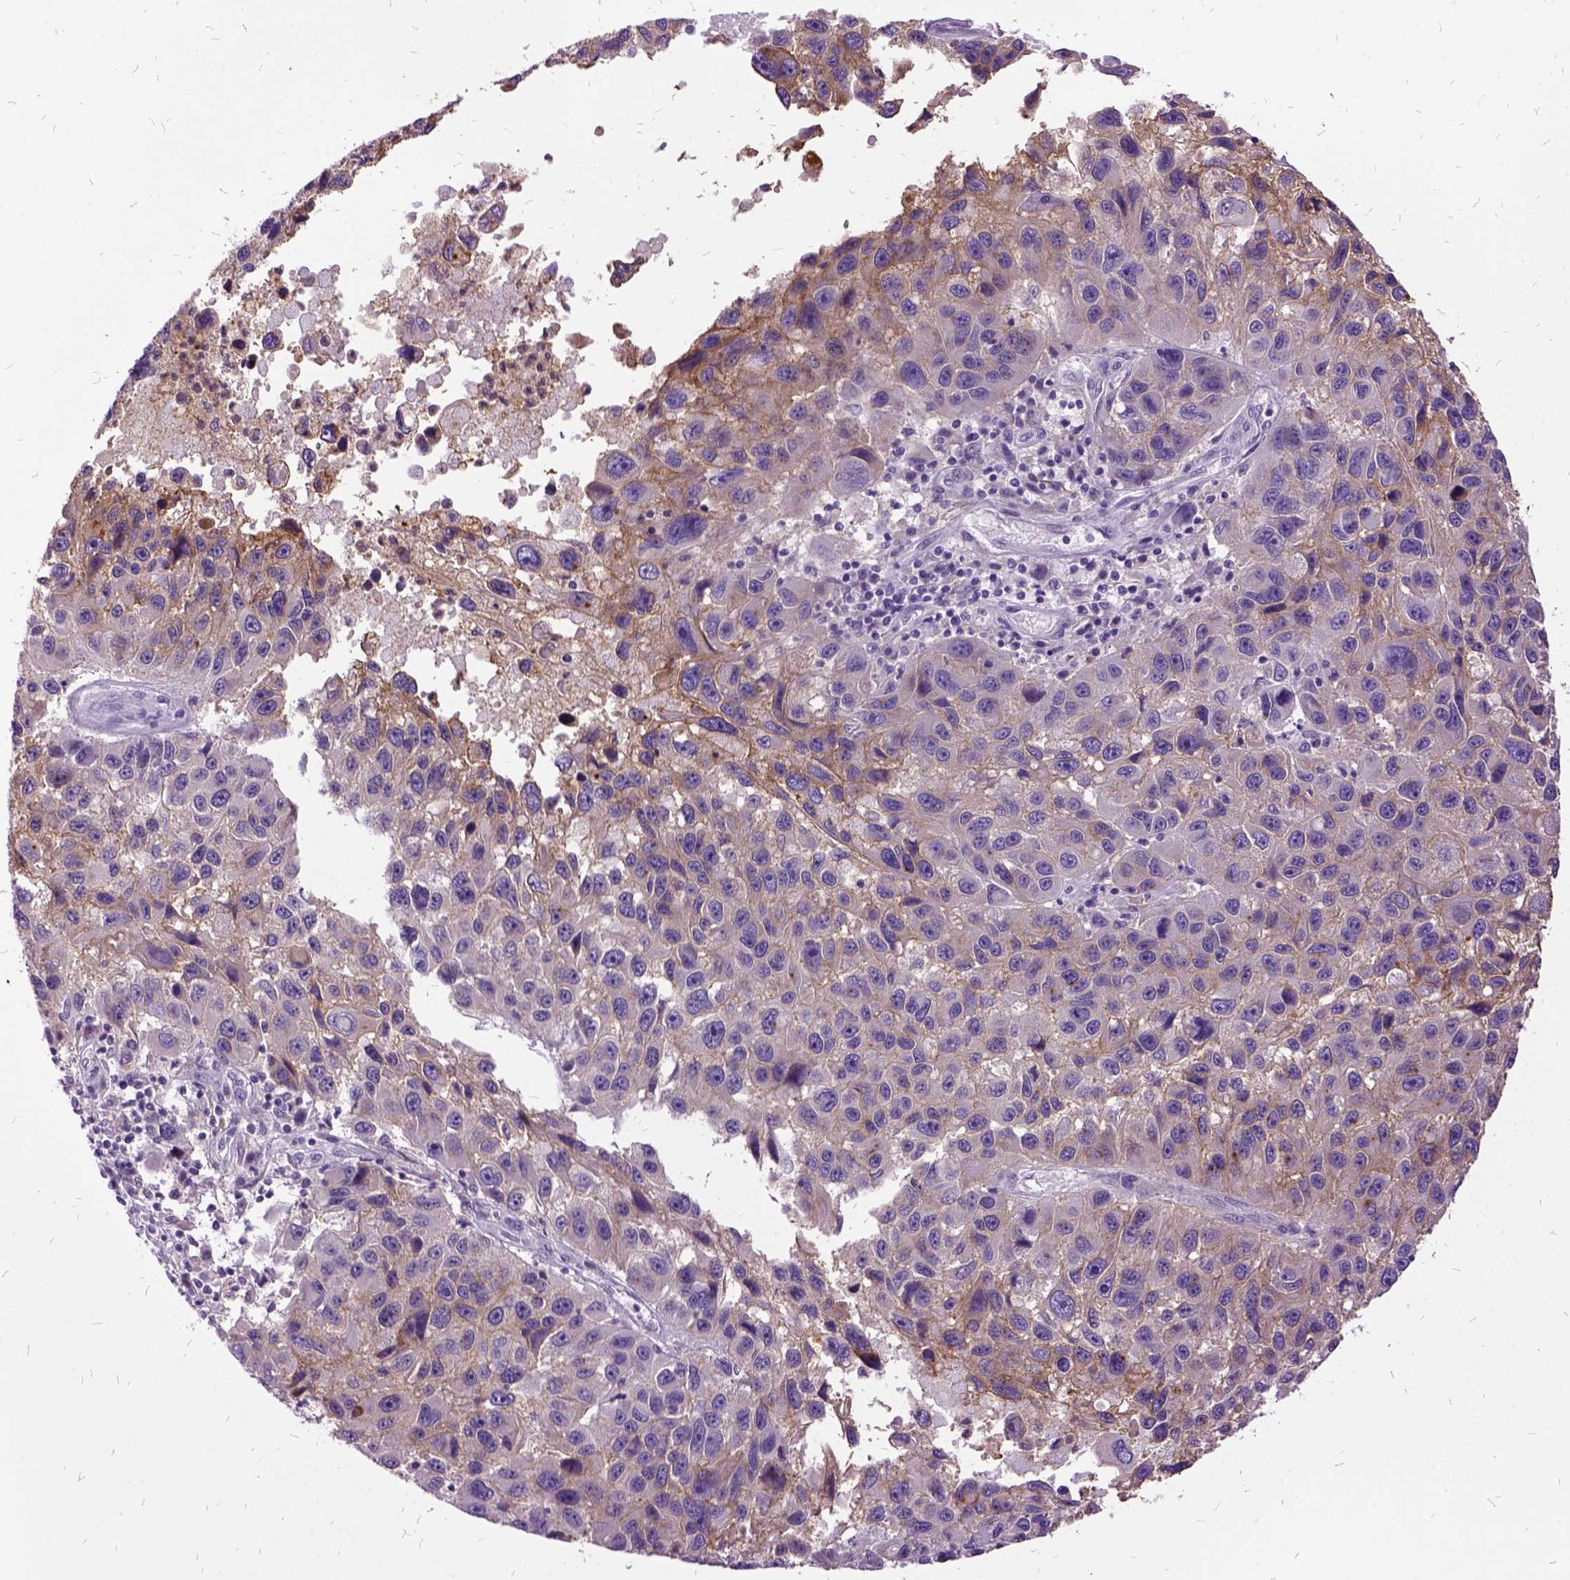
{"staining": {"intensity": "moderate", "quantity": "<25%", "location": "cytoplasmic/membranous"}, "tissue": "melanoma", "cell_type": "Tumor cells", "image_type": "cancer", "snomed": [{"axis": "morphology", "description": "Malignant melanoma, NOS"}, {"axis": "topography", "description": "Skin"}], "caption": "Protein positivity by IHC displays moderate cytoplasmic/membranous positivity in about <25% of tumor cells in melanoma.", "gene": "MME", "patient": {"sex": "male", "age": 53}}